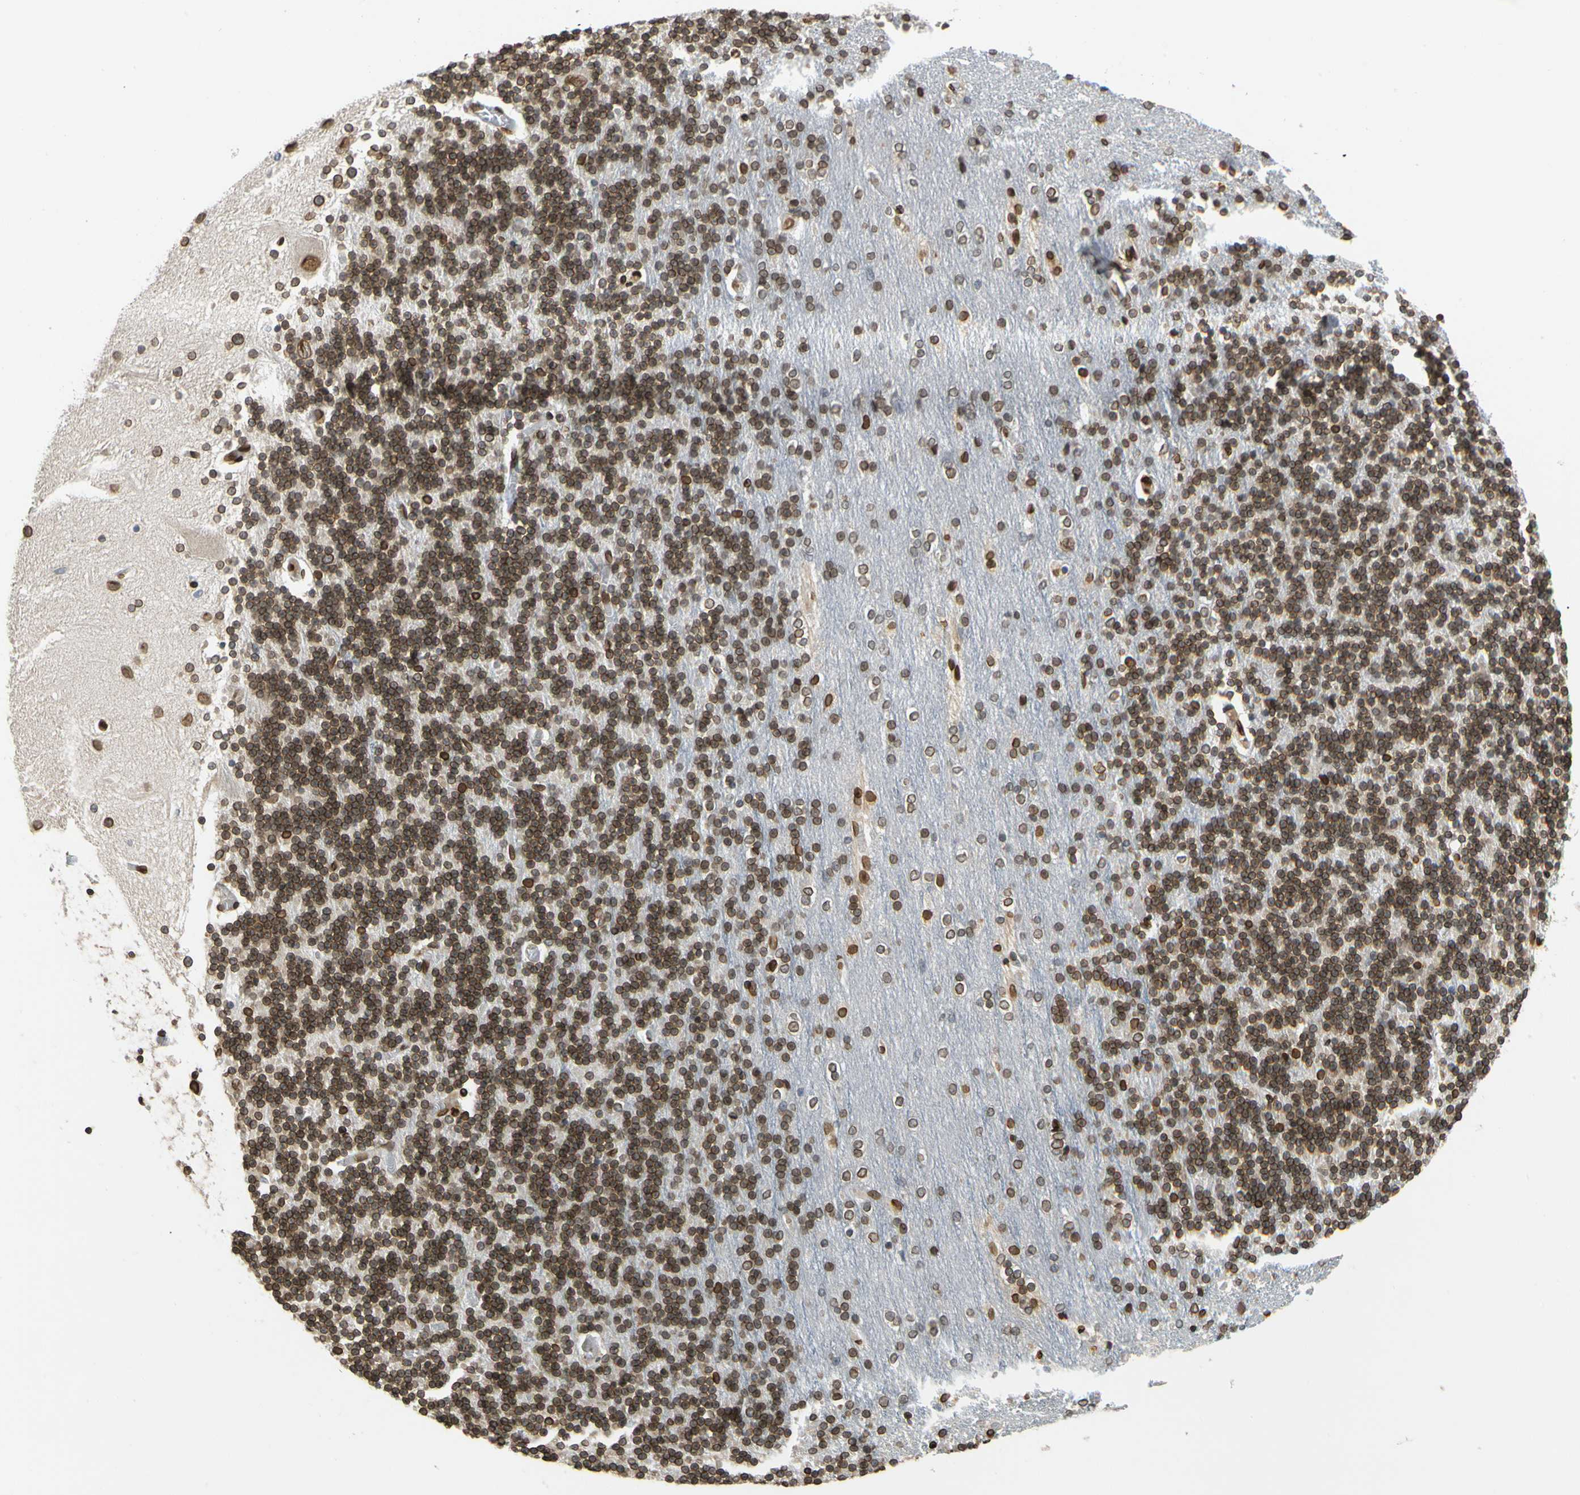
{"staining": {"intensity": "strong", "quantity": ">75%", "location": "cytoplasmic/membranous,nuclear"}, "tissue": "cerebellum", "cell_type": "Cells in granular layer", "image_type": "normal", "snomed": [{"axis": "morphology", "description": "Normal tissue, NOS"}, {"axis": "topography", "description": "Cerebellum"}], "caption": "Benign cerebellum exhibits strong cytoplasmic/membranous,nuclear expression in about >75% of cells in granular layer (DAB IHC, brown staining for protein, blue staining for nuclei)..", "gene": "SUN1", "patient": {"sex": "female", "age": 54}}